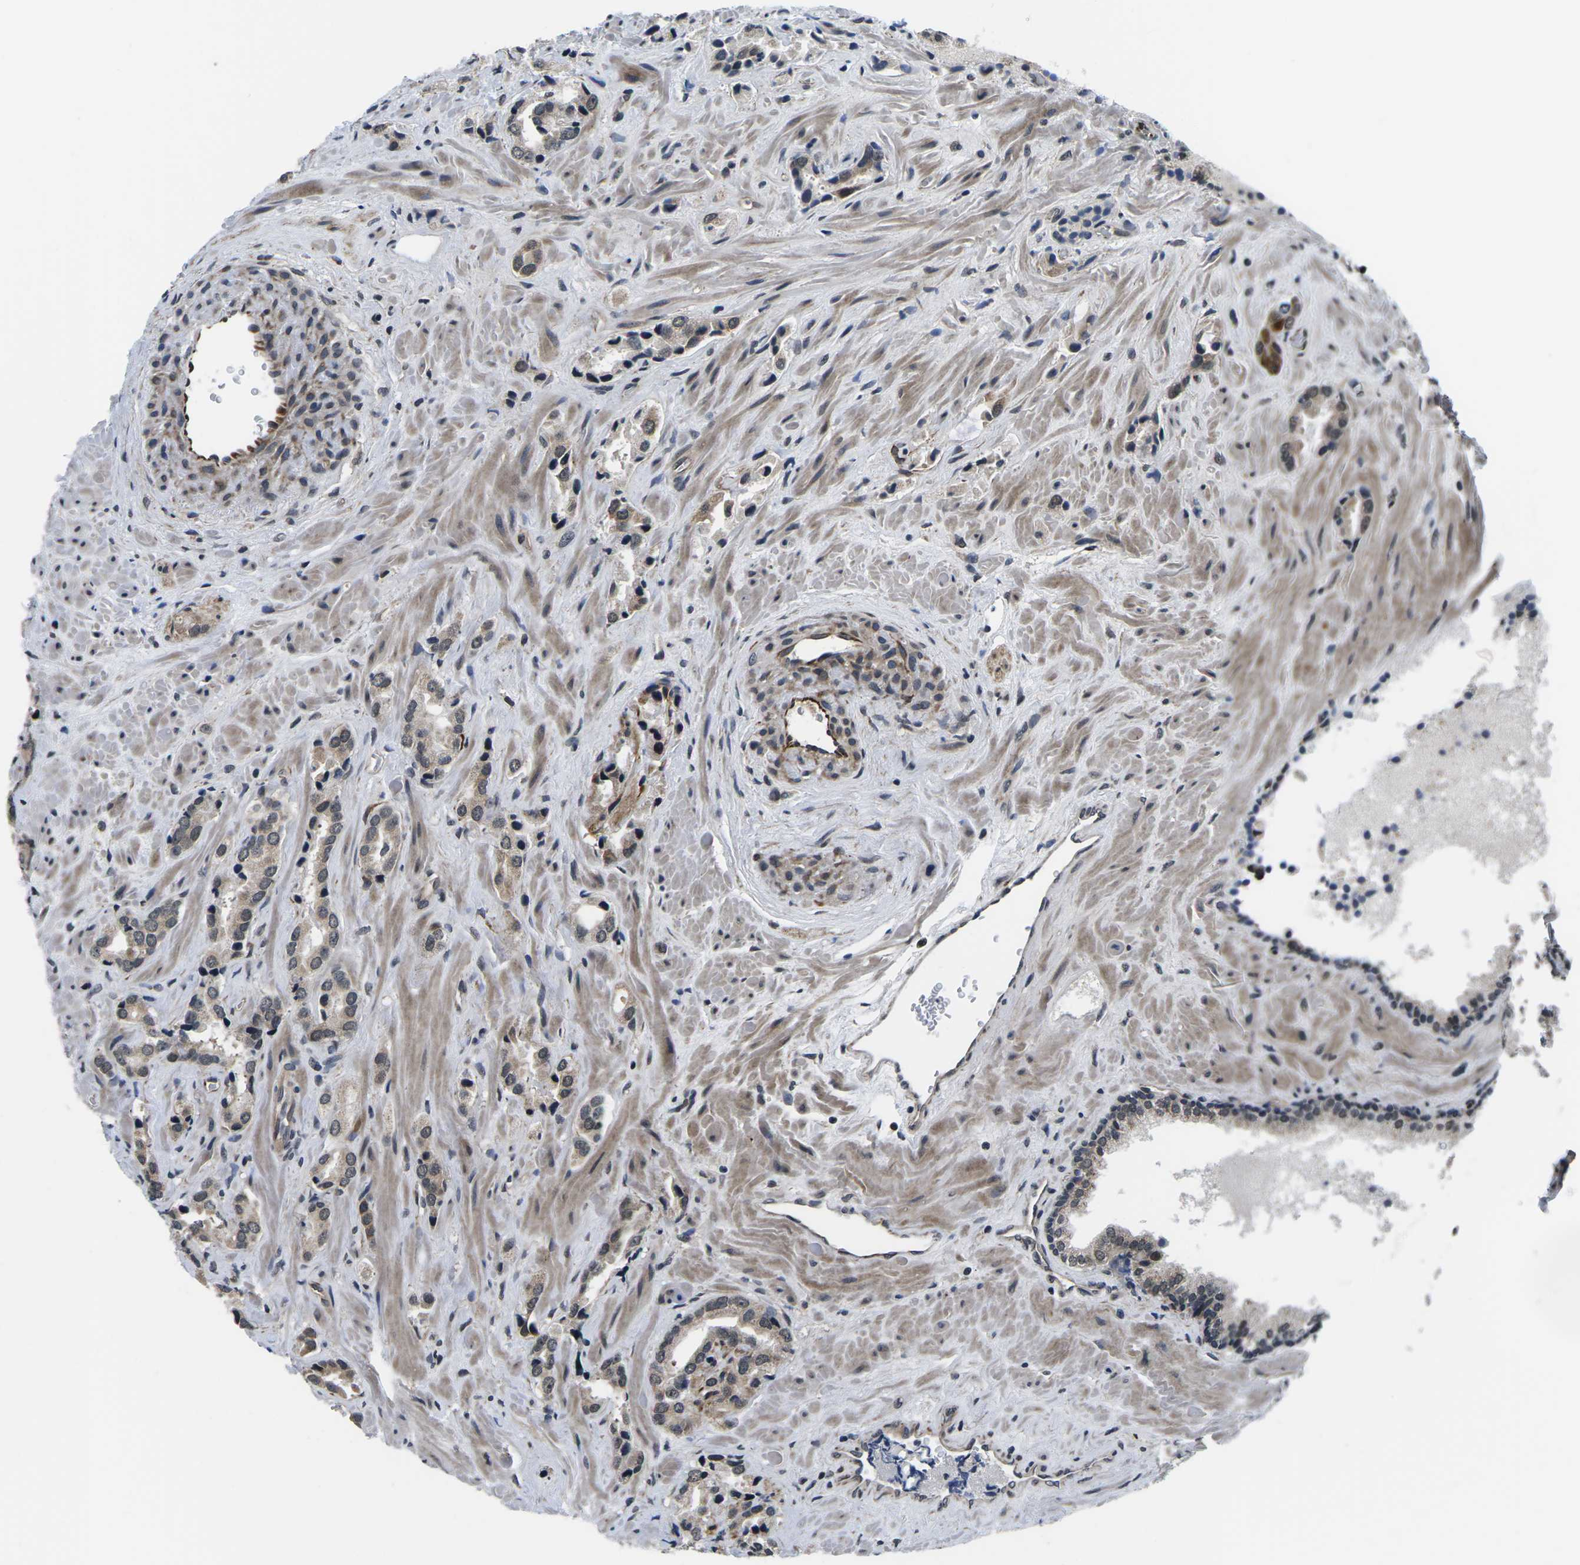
{"staining": {"intensity": "weak", "quantity": ">75%", "location": "cytoplasmic/membranous,nuclear"}, "tissue": "prostate cancer", "cell_type": "Tumor cells", "image_type": "cancer", "snomed": [{"axis": "morphology", "description": "Adenocarcinoma, High grade"}, {"axis": "topography", "description": "Prostate"}], "caption": "Immunohistochemical staining of prostate cancer demonstrates weak cytoplasmic/membranous and nuclear protein positivity in approximately >75% of tumor cells.", "gene": "CCNE1", "patient": {"sex": "male", "age": 64}}